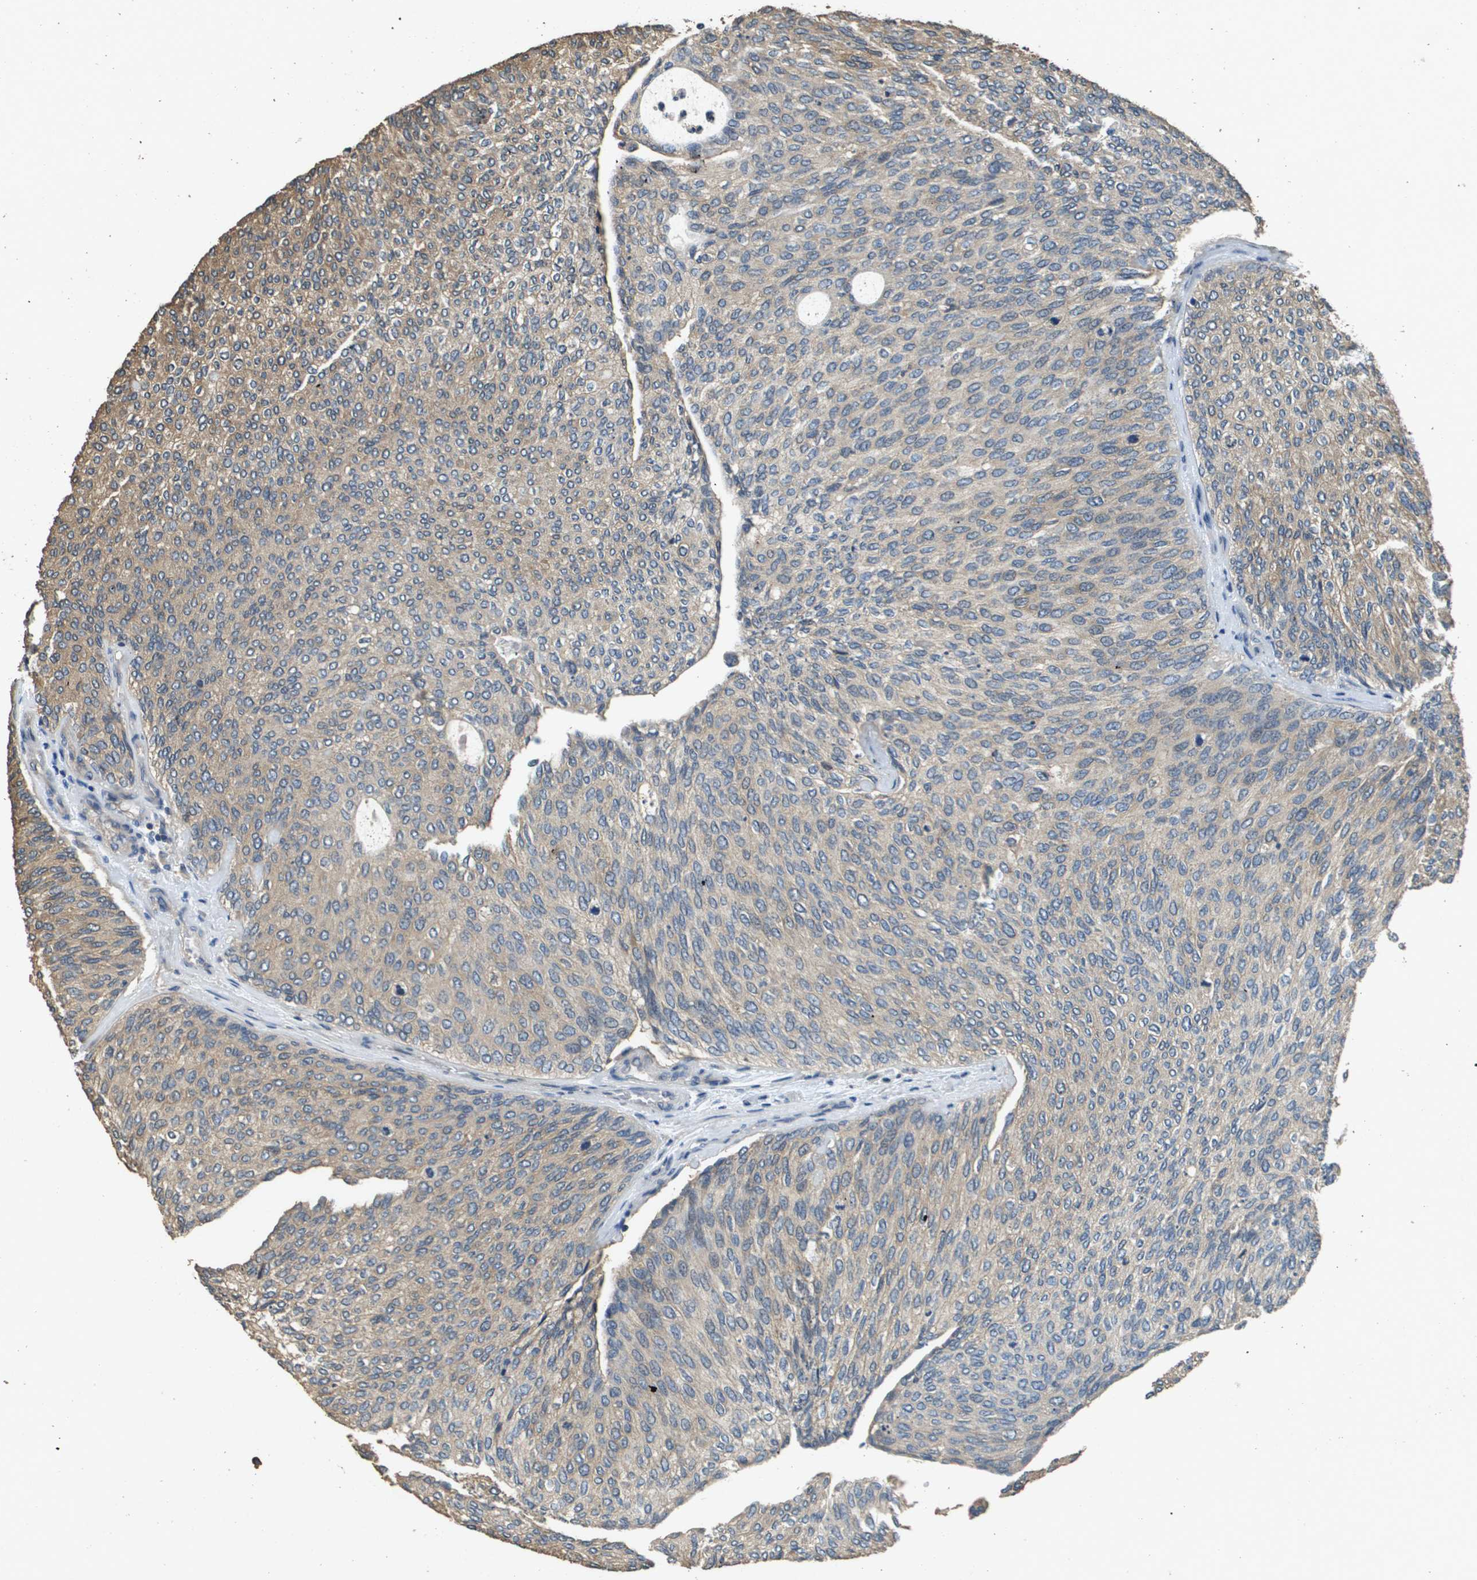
{"staining": {"intensity": "weak", "quantity": ">75%", "location": "cytoplasmic/membranous"}, "tissue": "urothelial cancer", "cell_type": "Tumor cells", "image_type": "cancer", "snomed": [{"axis": "morphology", "description": "Urothelial carcinoma, Low grade"}, {"axis": "topography", "description": "Urinary bladder"}], "caption": "Immunohistochemistry (IHC) (DAB) staining of urothelial cancer exhibits weak cytoplasmic/membranous protein positivity in approximately >75% of tumor cells. (brown staining indicates protein expression, while blue staining denotes nuclei).", "gene": "RAB6B", "patient": {"sex": "female", "age": 79}}